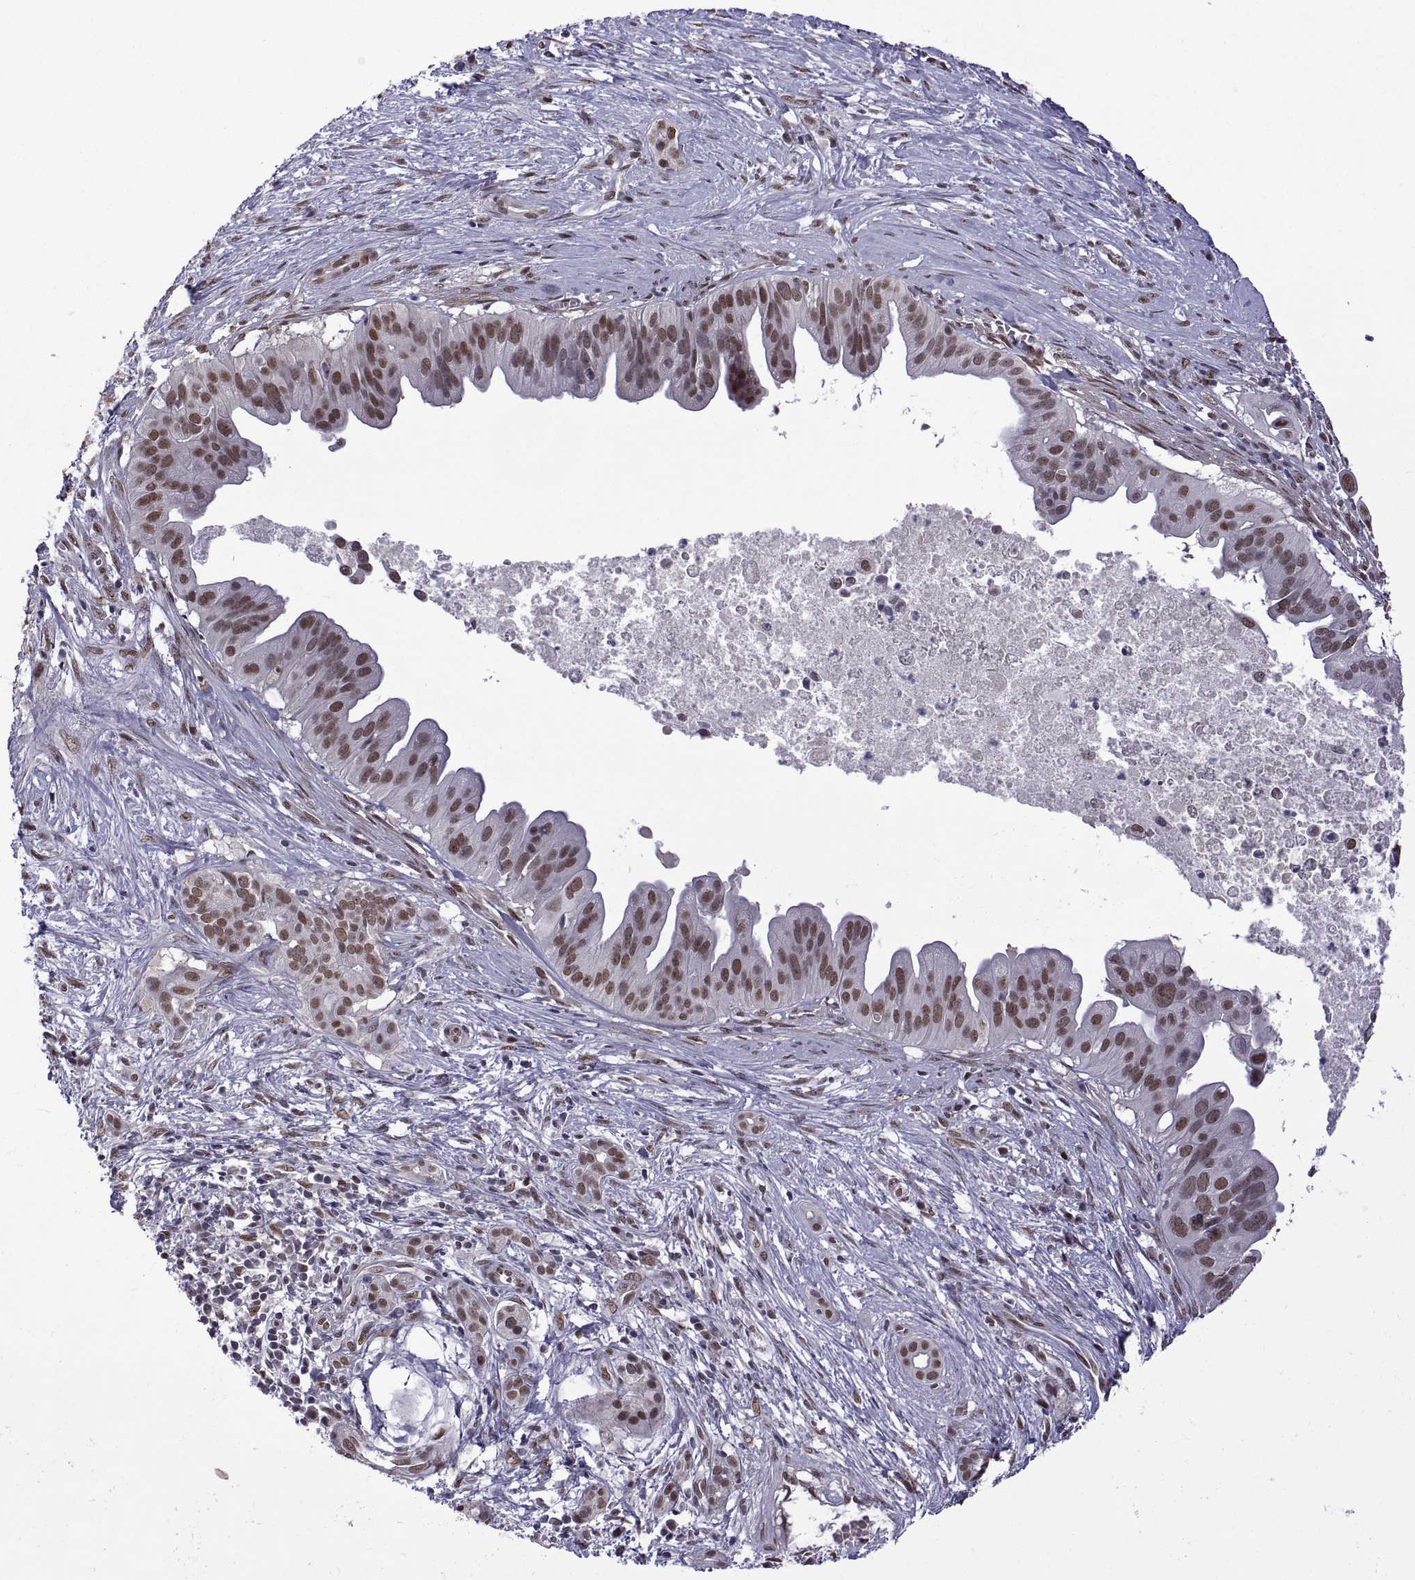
{"staining": {"intensity": "moderate", "quantity": ">75%", "location": "nuclear"}, "tissue": "pancreatic cancer", "cell_type": "Tumor cells", "image_type": "cancer", "snomed": [{"axis": "morphology", "description": "Adenocarcinoma, NOS"}, {"axis": "topography", "description": "Pancreas"}], "caption": "The immunohistochemical stain shows moderate nuclear staining in tumor cells of pancreatic adenocarcinoma tissue. (brown staining indicates protein expression, while blue staining denotes nuclei).", "gene": "NR4A1", "patient": {"sex": "male", "age": 61}}